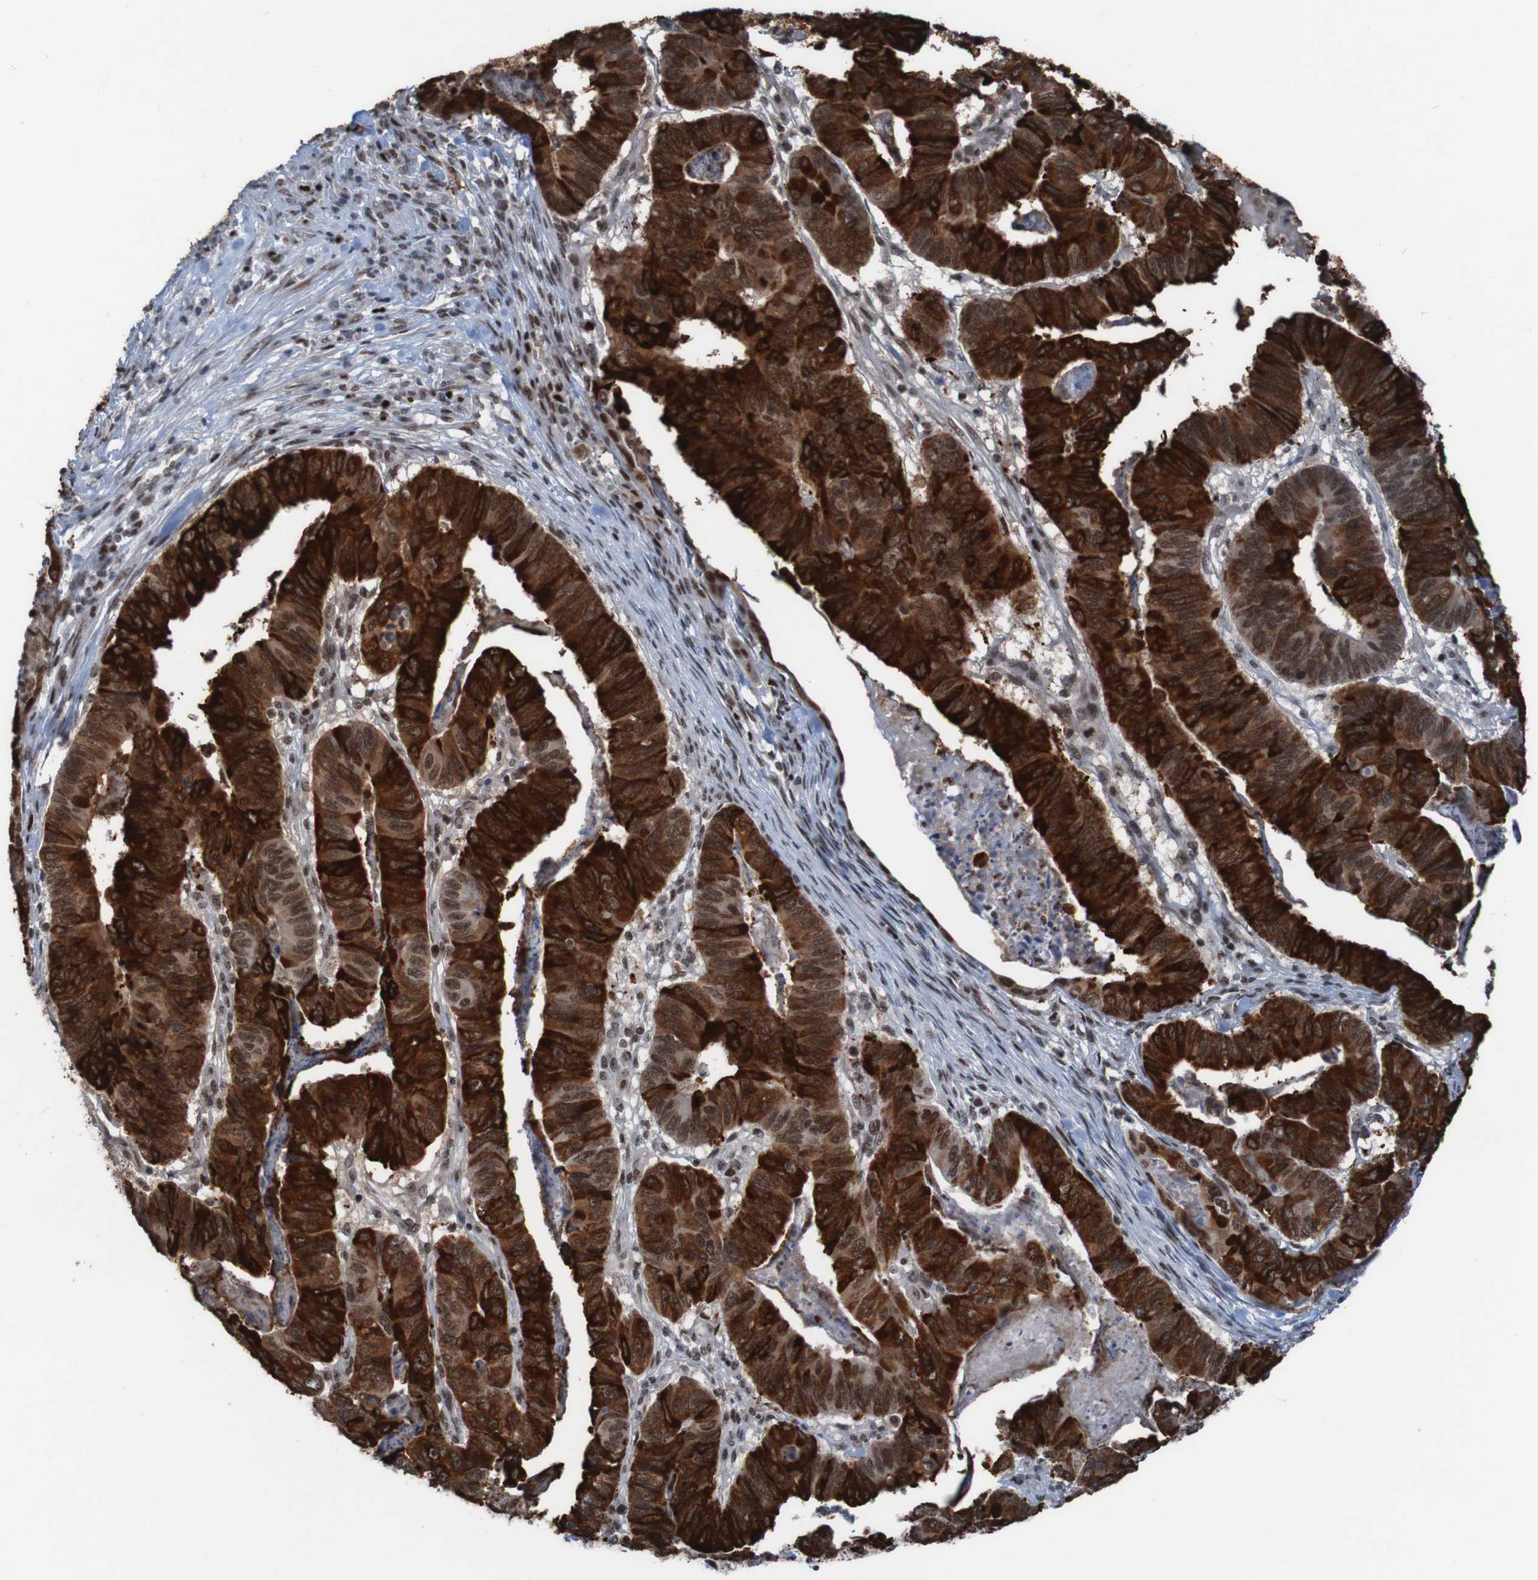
{"staining": {"intensity": "strong", "quantity": ">75%", "location": "cytoplasmic/membranous,nuclear"}, "tissue": "stomach cancer", "cell_type": "Tumor cells", "image_type": "cancer", "snomed": [{"axis": "morphology", "description": "Adenocarcinoma, NOS"}, {"axis": "topography", "description": "Stomach, lower"}], "caption": "IHC staining of stomach cancer (adenocarcinoma), which reveals high levels of strong cytoplasmic/membranous and nuclear expression in approximately >75% of tumor cells indicating strong cytoplasmic/membranous and nuclear protein expression. The staining was performed using DAB (brown) for protein detection and nuclei were counterstained in hematoxylin (blue).", "gene": "PHF2", "patient": {"sex": "male", "age": 77}}